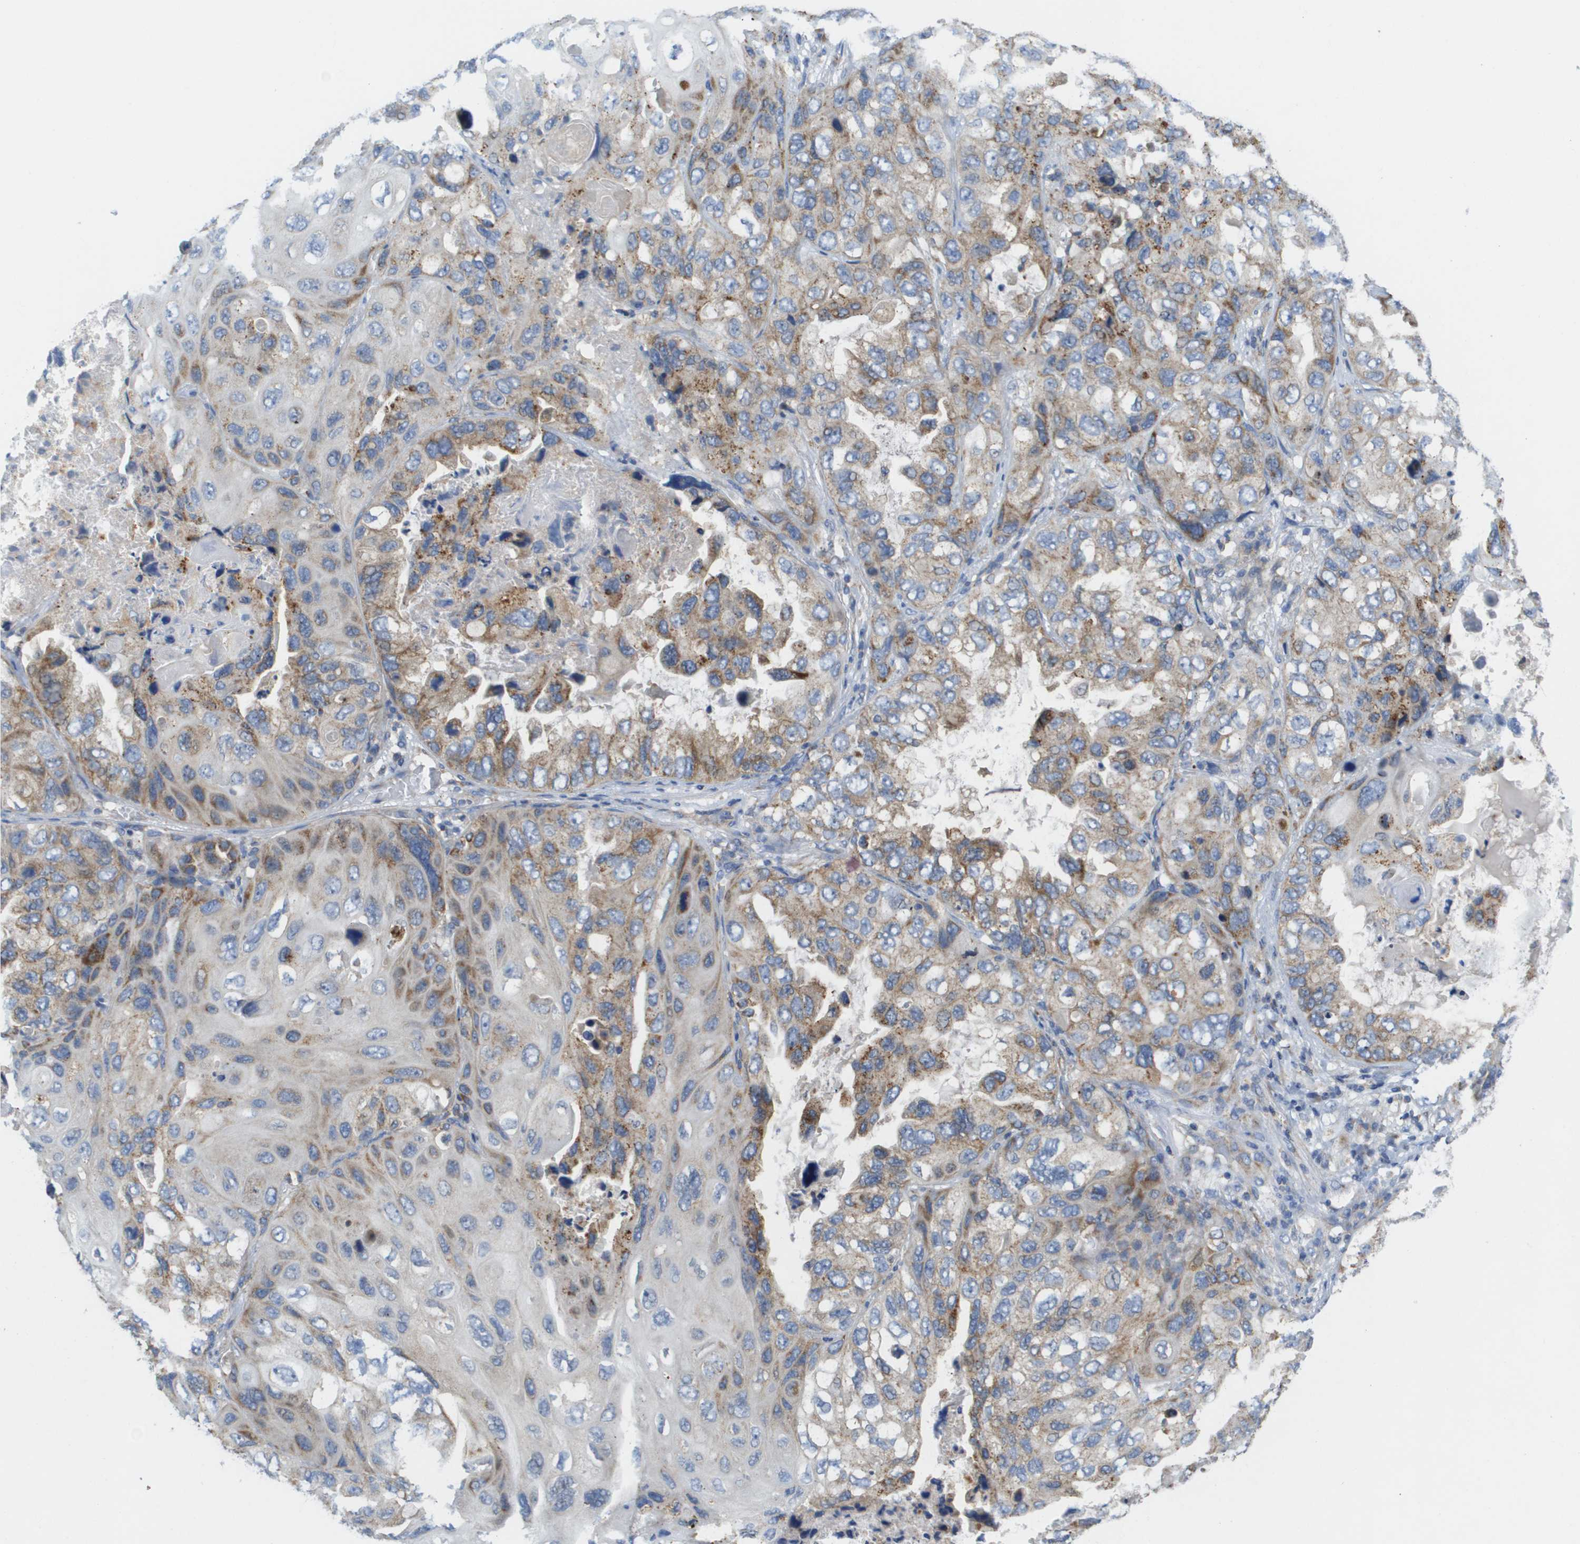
{"staining": {"intensity": "moderate", "quantity": "25%-75%", "location": "cytoplasmic/membranous"}, "tissue": "lung cancer", "cell_type": "Tumor cells", "image_type": "cancer", "snomed": [{"axis": "morphology", "description": "Squamous cell carcinoma, NOS"}, {"axis": "topography", "description": "Lung"}], "caption": "Immunohistochemical staining of lung squamous cell carcinoma reveals medium levels of moderate cytoplasmic/membranous expression in approximately 25%-75% of tumor cells. Using DAB (3,3'-diaminobenzidine) (brown) and hematoxylin (blue) stains, captured at high magnification using brightfield microscopy.", "gene": "FIS1", "patient": {"sex": "female", "age": 73}}